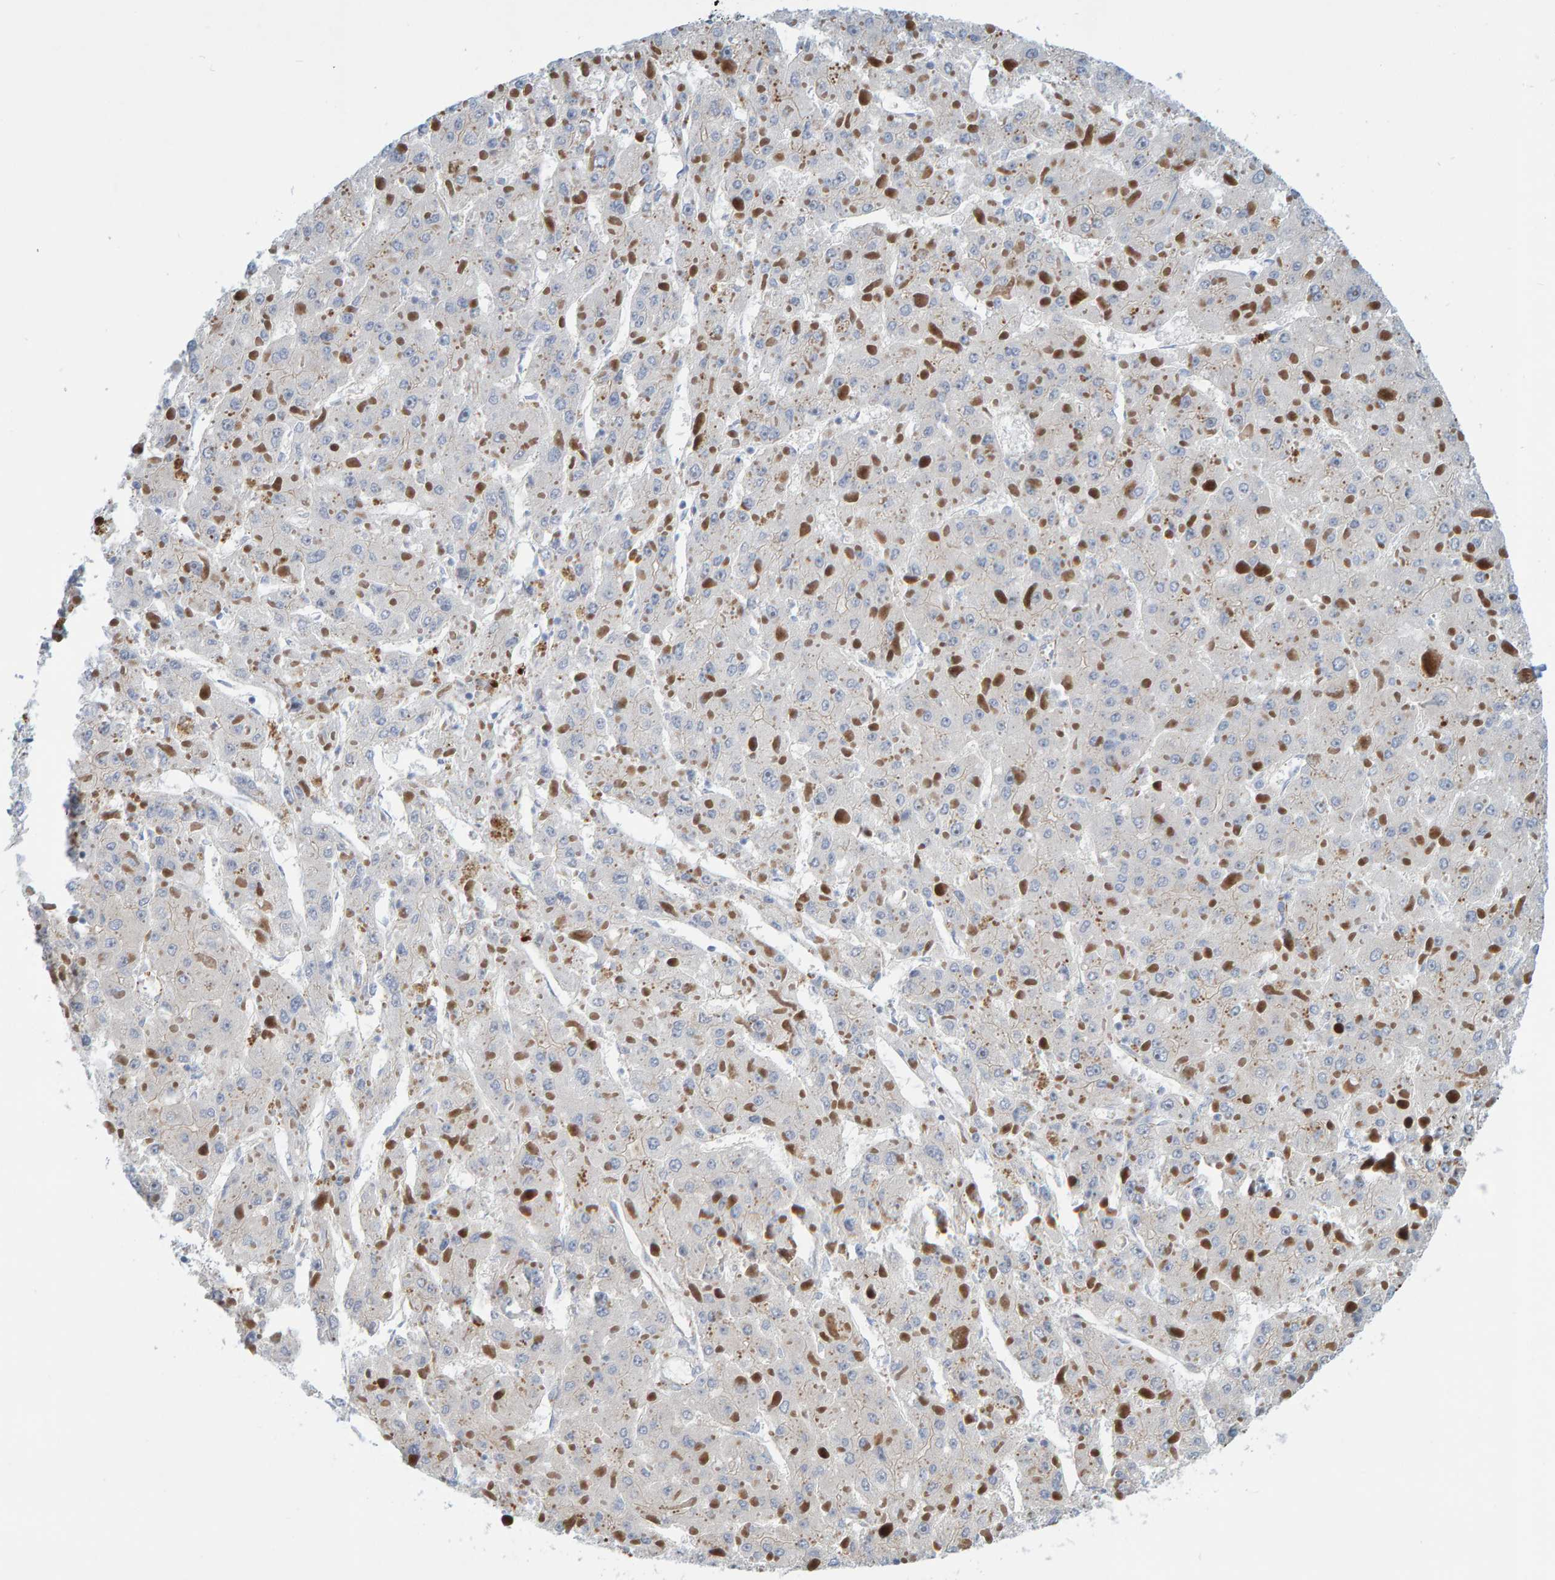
{"staining": {"intensity": "negative", "quantity": "none", "location": "none"}, "tissue": "liver cancer", "cell_type": "Tumor cells", "image_type": "cancer", "snomed": [{"axis": "morphology", "description": "Carcinoma, Hepatocellular, NOS"}, {"axis": "topography", "description": "Liver"}], "caption": "This is a micrograph of immunohistochemistry staining of liver cancer (hepatocellular carcinoma), which shows no expression in tumor cells. (Stains: DAB (3,3'-diaminobenzidine) immunohistochemistry with hematoxylin counter stain, Microscopy: brightfield microscopy at high magnification).", "gene": "POLG2", "patient": {"sex": "female", "age": 73}}